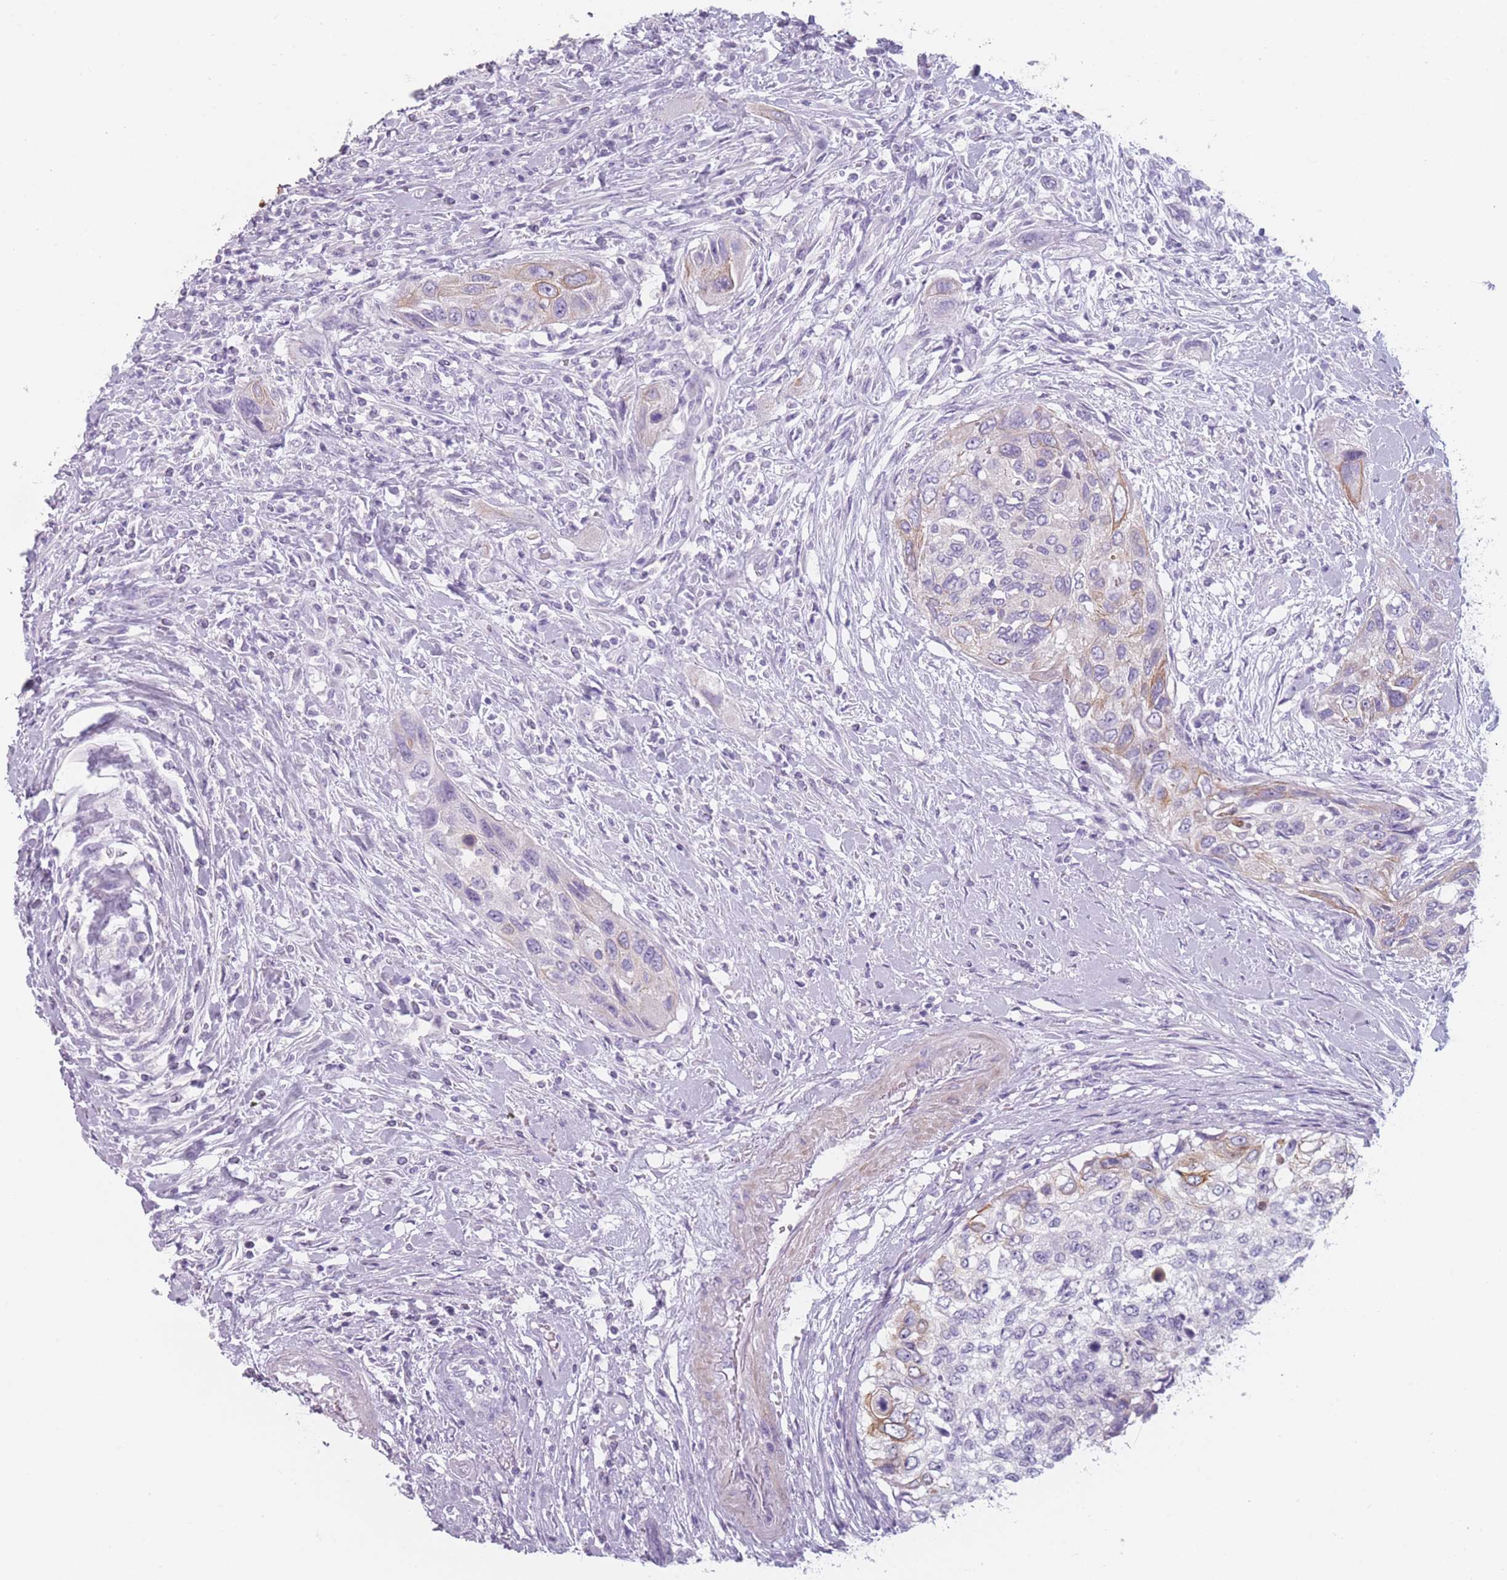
{"staining": {"intensity": "moderate", "quantity": "<25%", "location": "cytoplasmic/membranous"}, "tissue": "urothelial cancer", "cell_type": "Tumor cells", "image_type": "cancer", "snomed": [{"axis": "morphology", "description": "Urothelial carcinoma, High grade"}, {"axis": "topography", "description": "Urinary bladder"}], "caption": "A photomicrograph showing moderate cytoplasmic/membranous positivity in about <25% of tumor cells in high-grade urothelial carcinoma, as visualized by brown immunohistochemical staining.", "gene": "PPFIA3", "patient": {"sex": "female", "age": 60}}